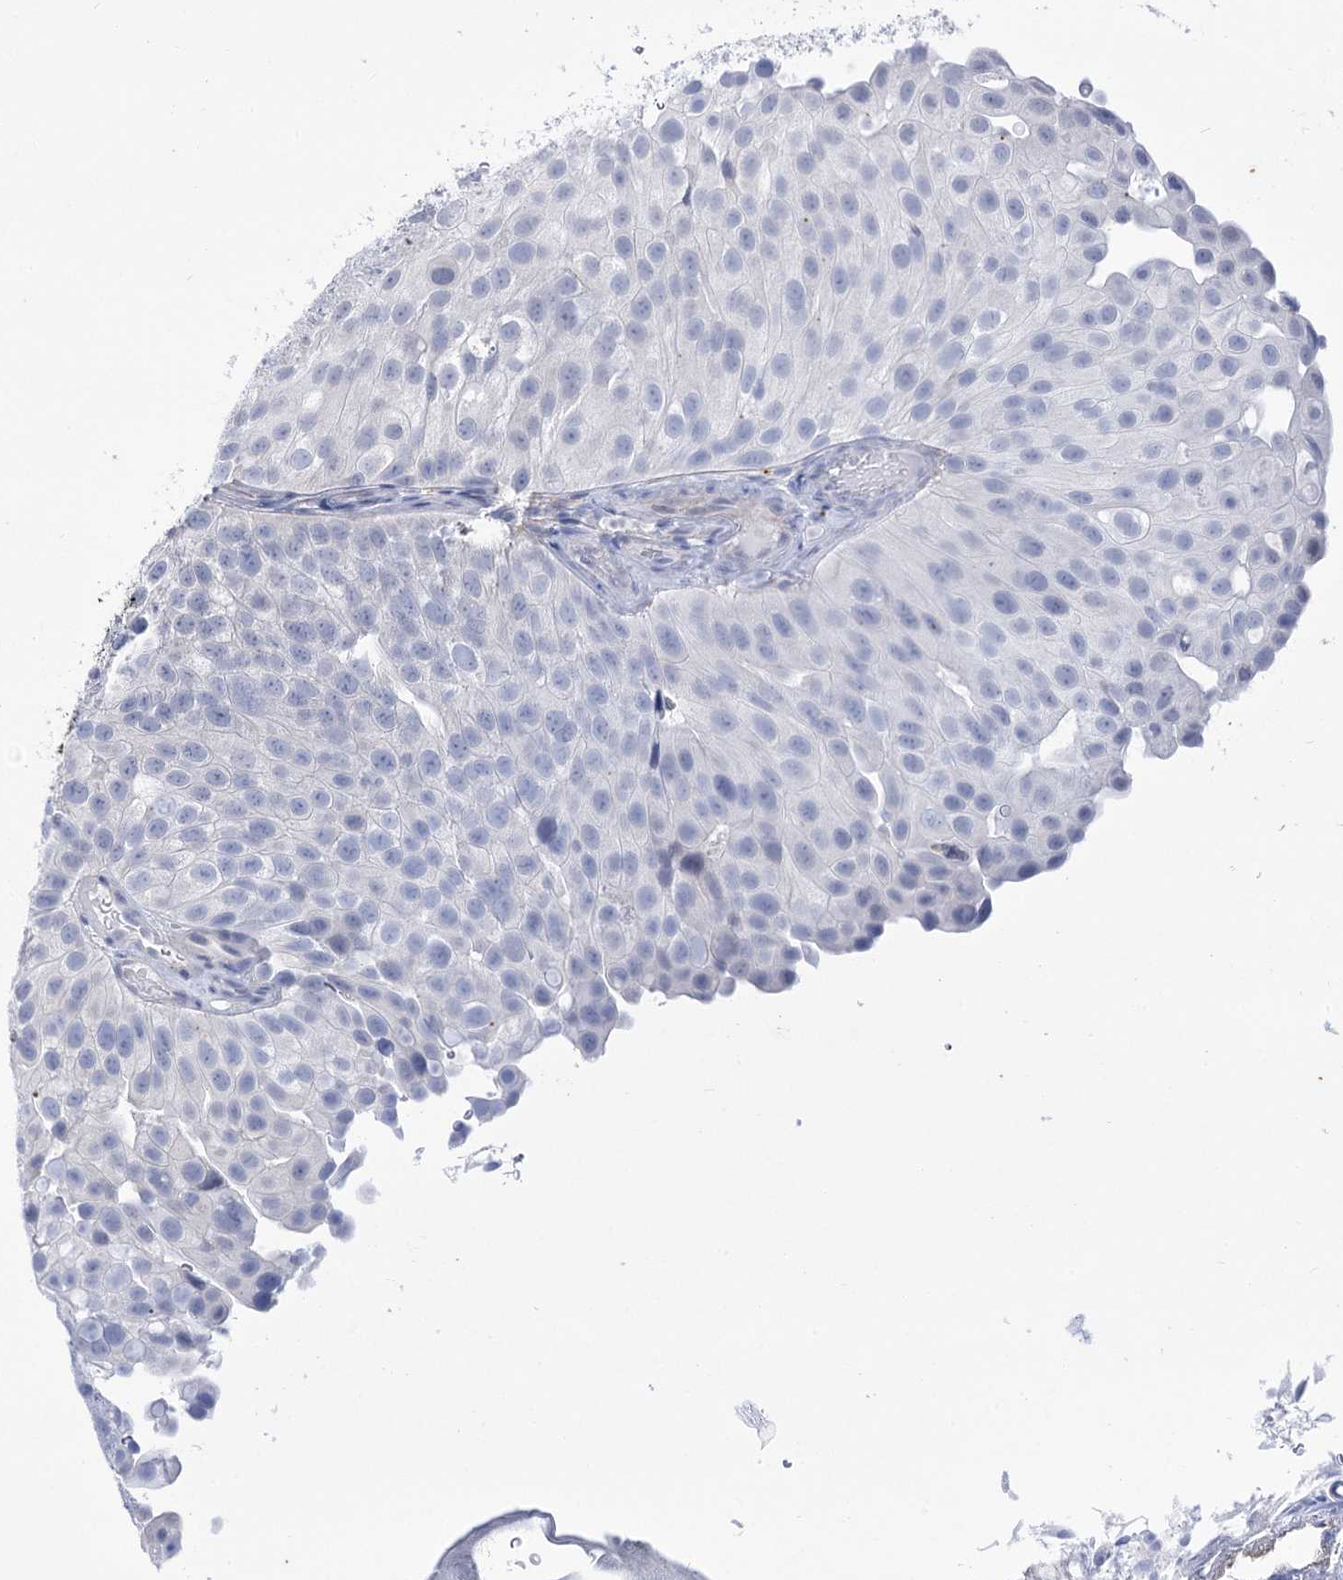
{"staining": {"intensity": "negative", "quantity": "none", "location": "none"}, "tissue": "urothelial cancer", "cell_type": "Tumor cells", "image_type": "cancer", "snomed": [{"axis": "morphology", "description": "Urothelial carcinoma, Low grade"}, {"axis": "topography", "description": "Urinary bladder"}], "caption": "Protein analysis of low-grade urothelial carcinoma displays no significant expression in tumor cells. (DAB (3,3'-diaminobenzidine) immunohistochemistry with hematoxylin counter stain).", "gene": "SIAE", "patient": {"sex": "male", "age": 78}}